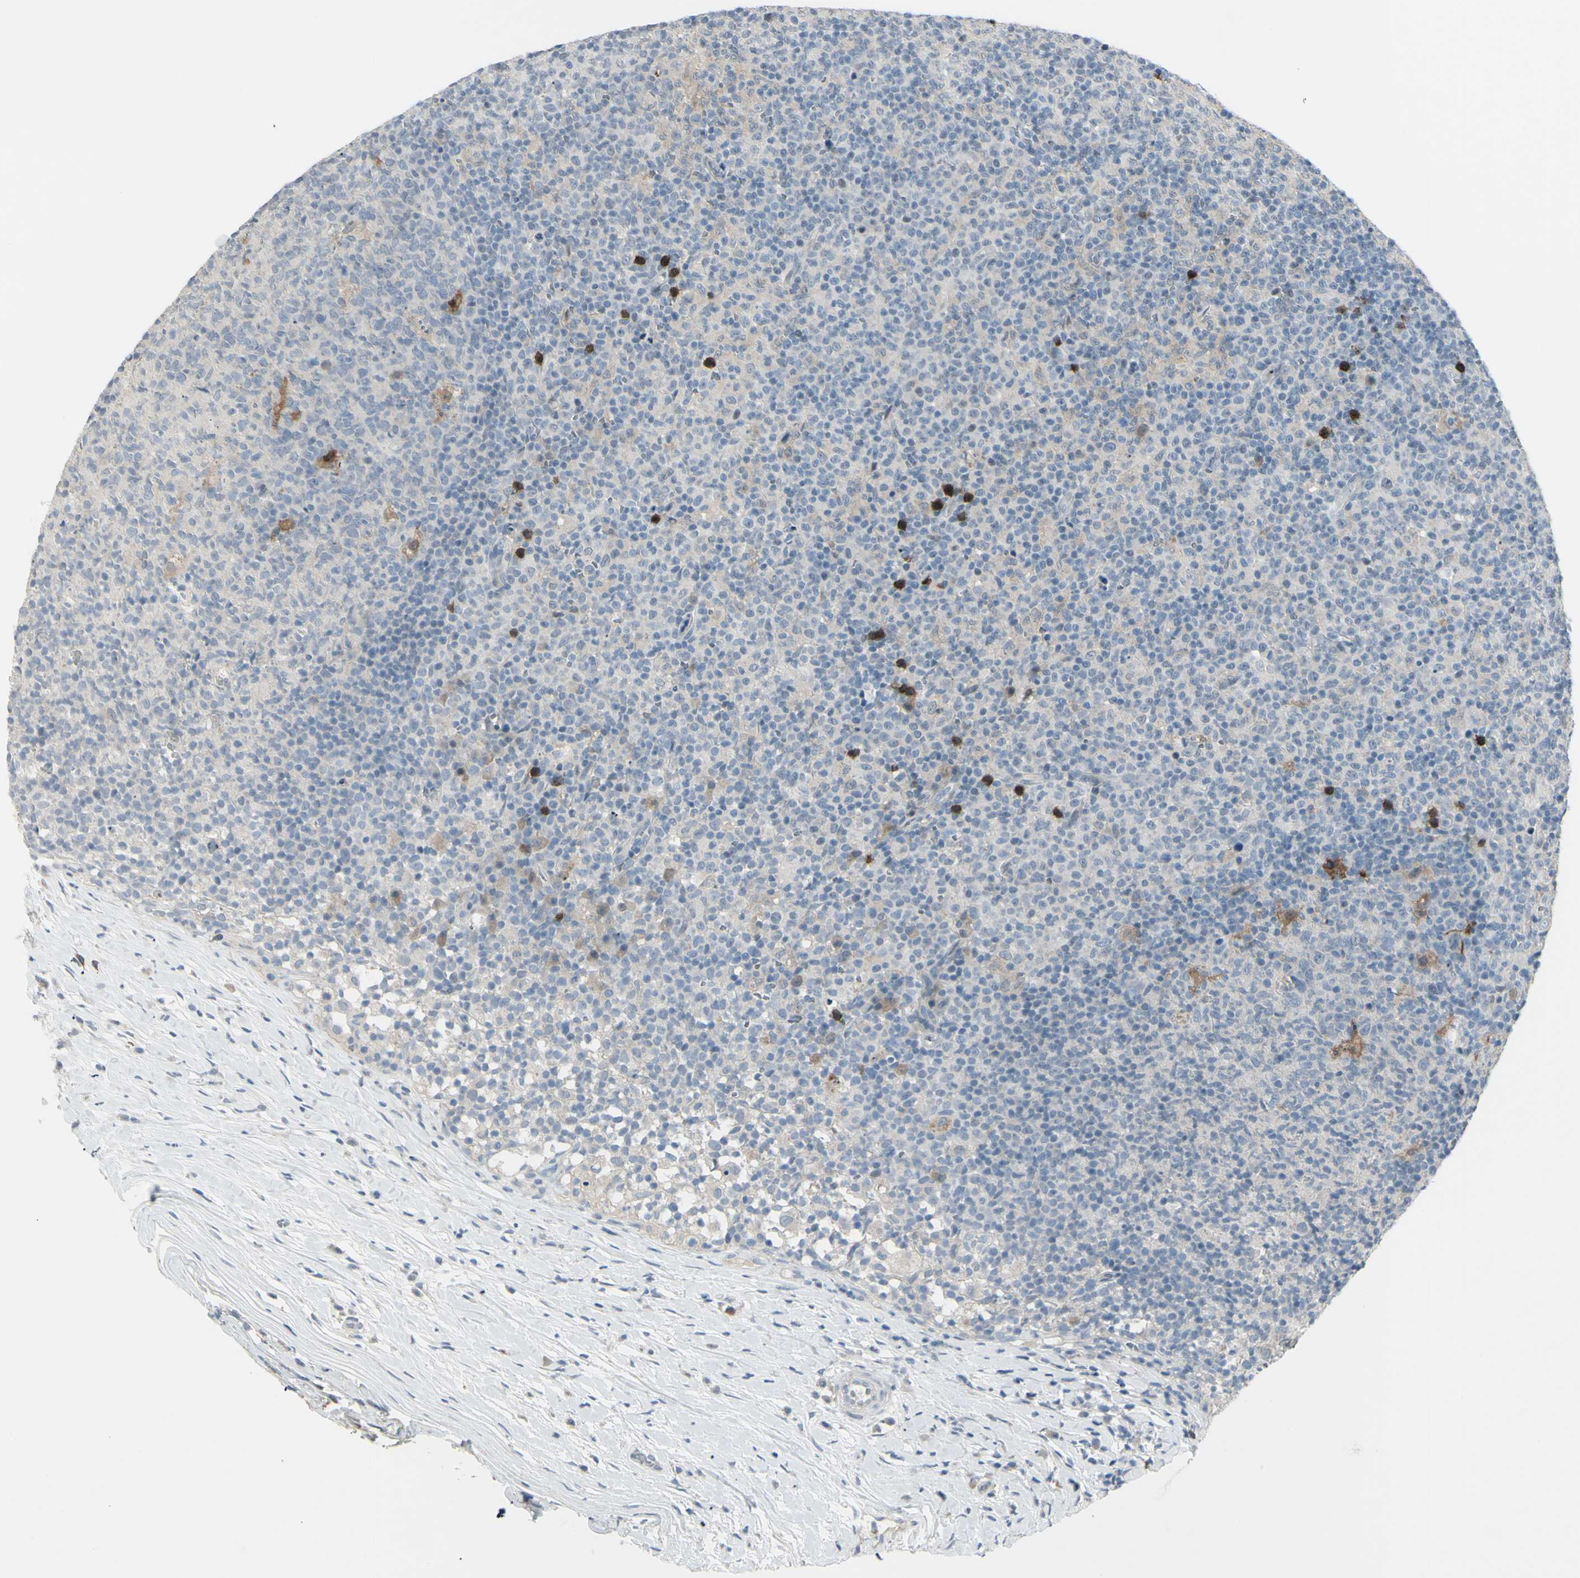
{"staining": {"intensity": "negative", "quantity": "none", "location": "none"}, "tissue": "lymph node", "cell_type": "Germinal center cells", "image_type": "normal", "snomed": [{"axis": "morphology", "description": "Normal tissue, NOS"}, {"axis": "morphology", "description": "Inflammation, NOS"}, {"axis": "topography", "description": "Lymph node"}], "caption": "Micrograph shows no protein expression in germinal center cells of normal lymph node.", "gene": "ETNK1", "patient": {"sex": "male", "age": 55}}